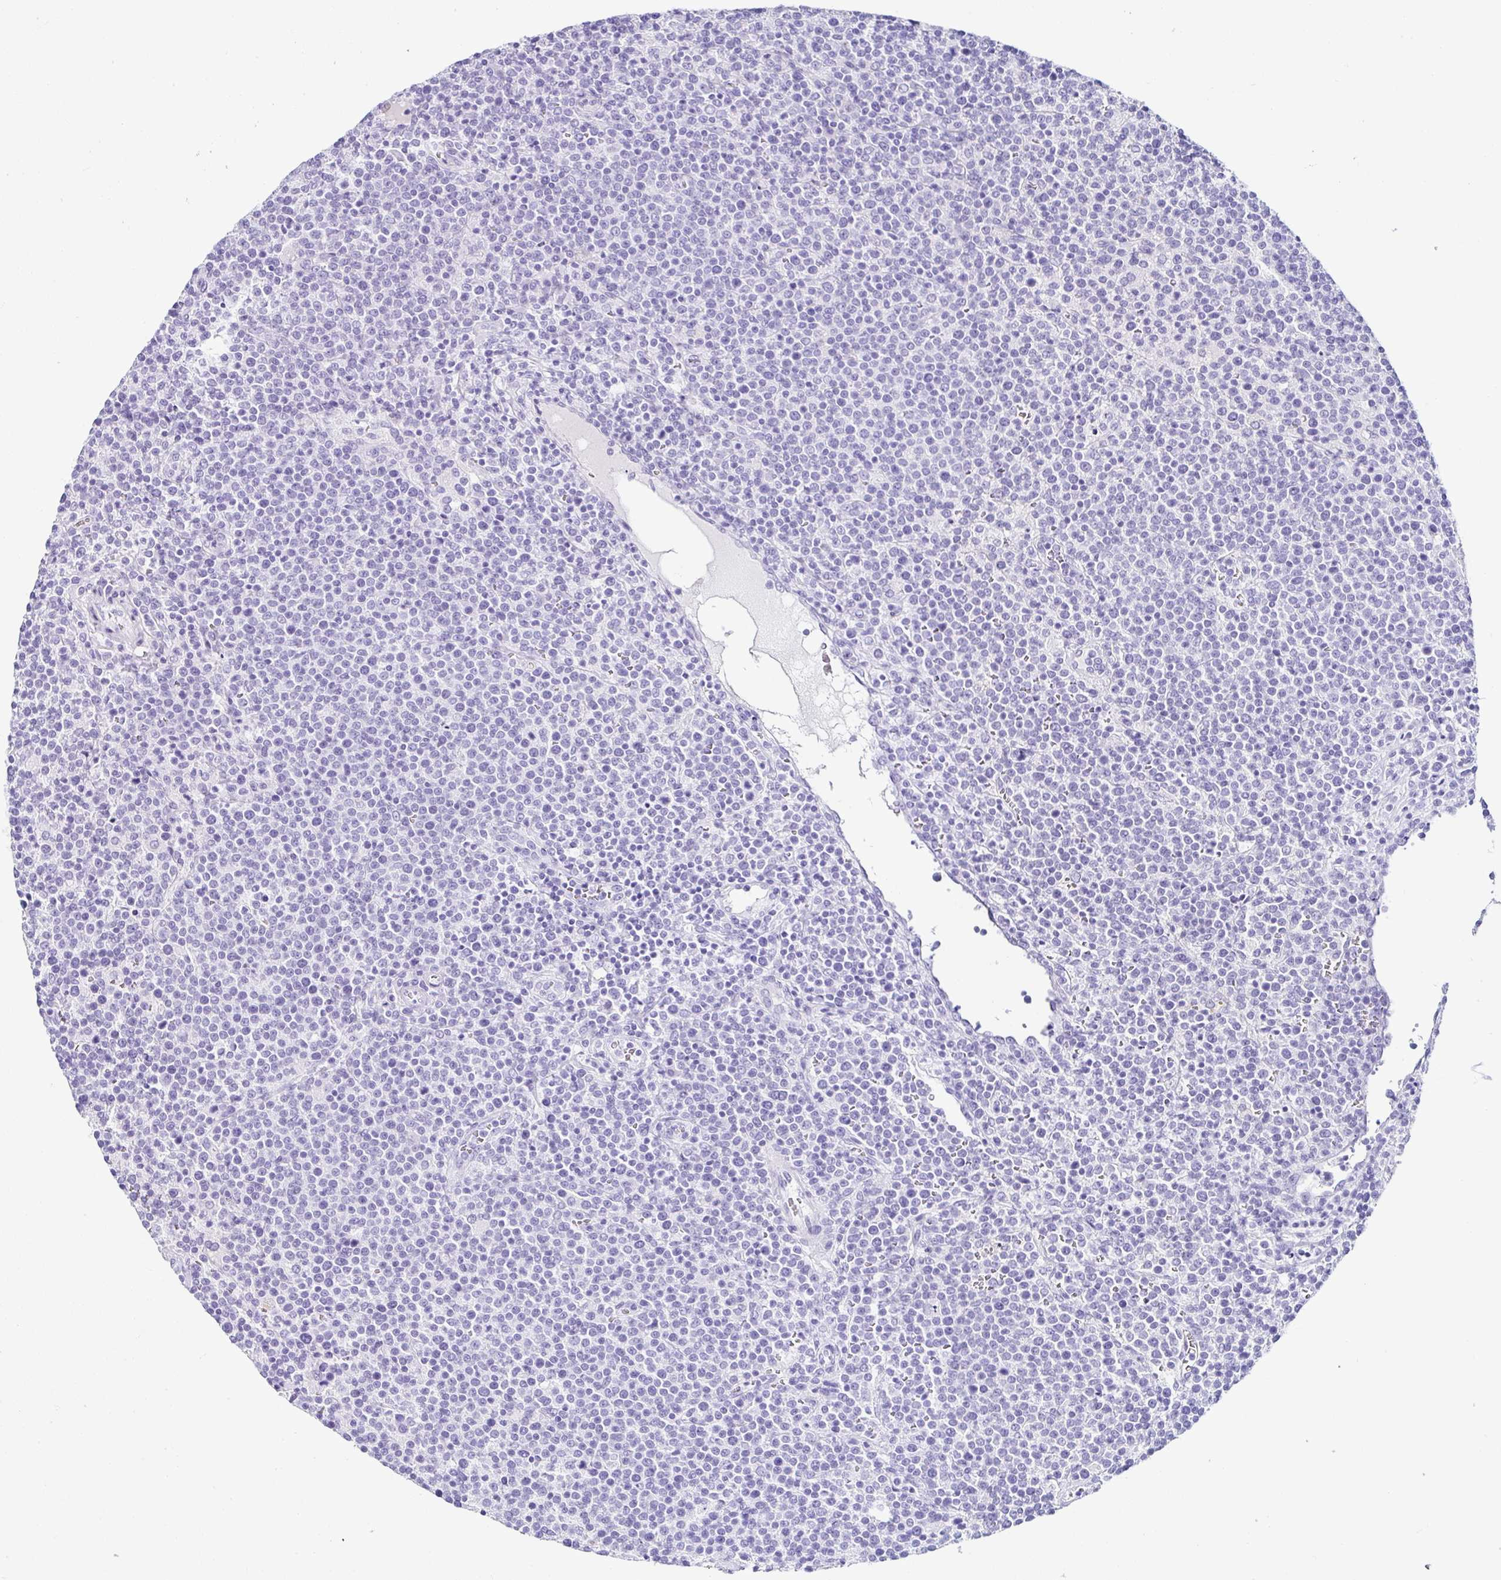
{"staining": {"intensity": "negative", "quantity": "none", "location": "none"}, "tissue": "lymphoma", "cell_type": "Tumor cells", "image_type": "cancer", "snomed": [{"axis": "morphology", "description": "Malignant lymphoma, non-Hodgkin's type, High grade"}, {"axis": "topography", "description": "Lymph node"}], "caption": "IHC image of neoplastic tissue: malignant lymphoma, non-Hodgkin's type (high-grade) stained with DAB shows no significant protein positivity in tumor cells.", "gene": "SERPINB3", "patient": {"sex": "male", "age": 61}}